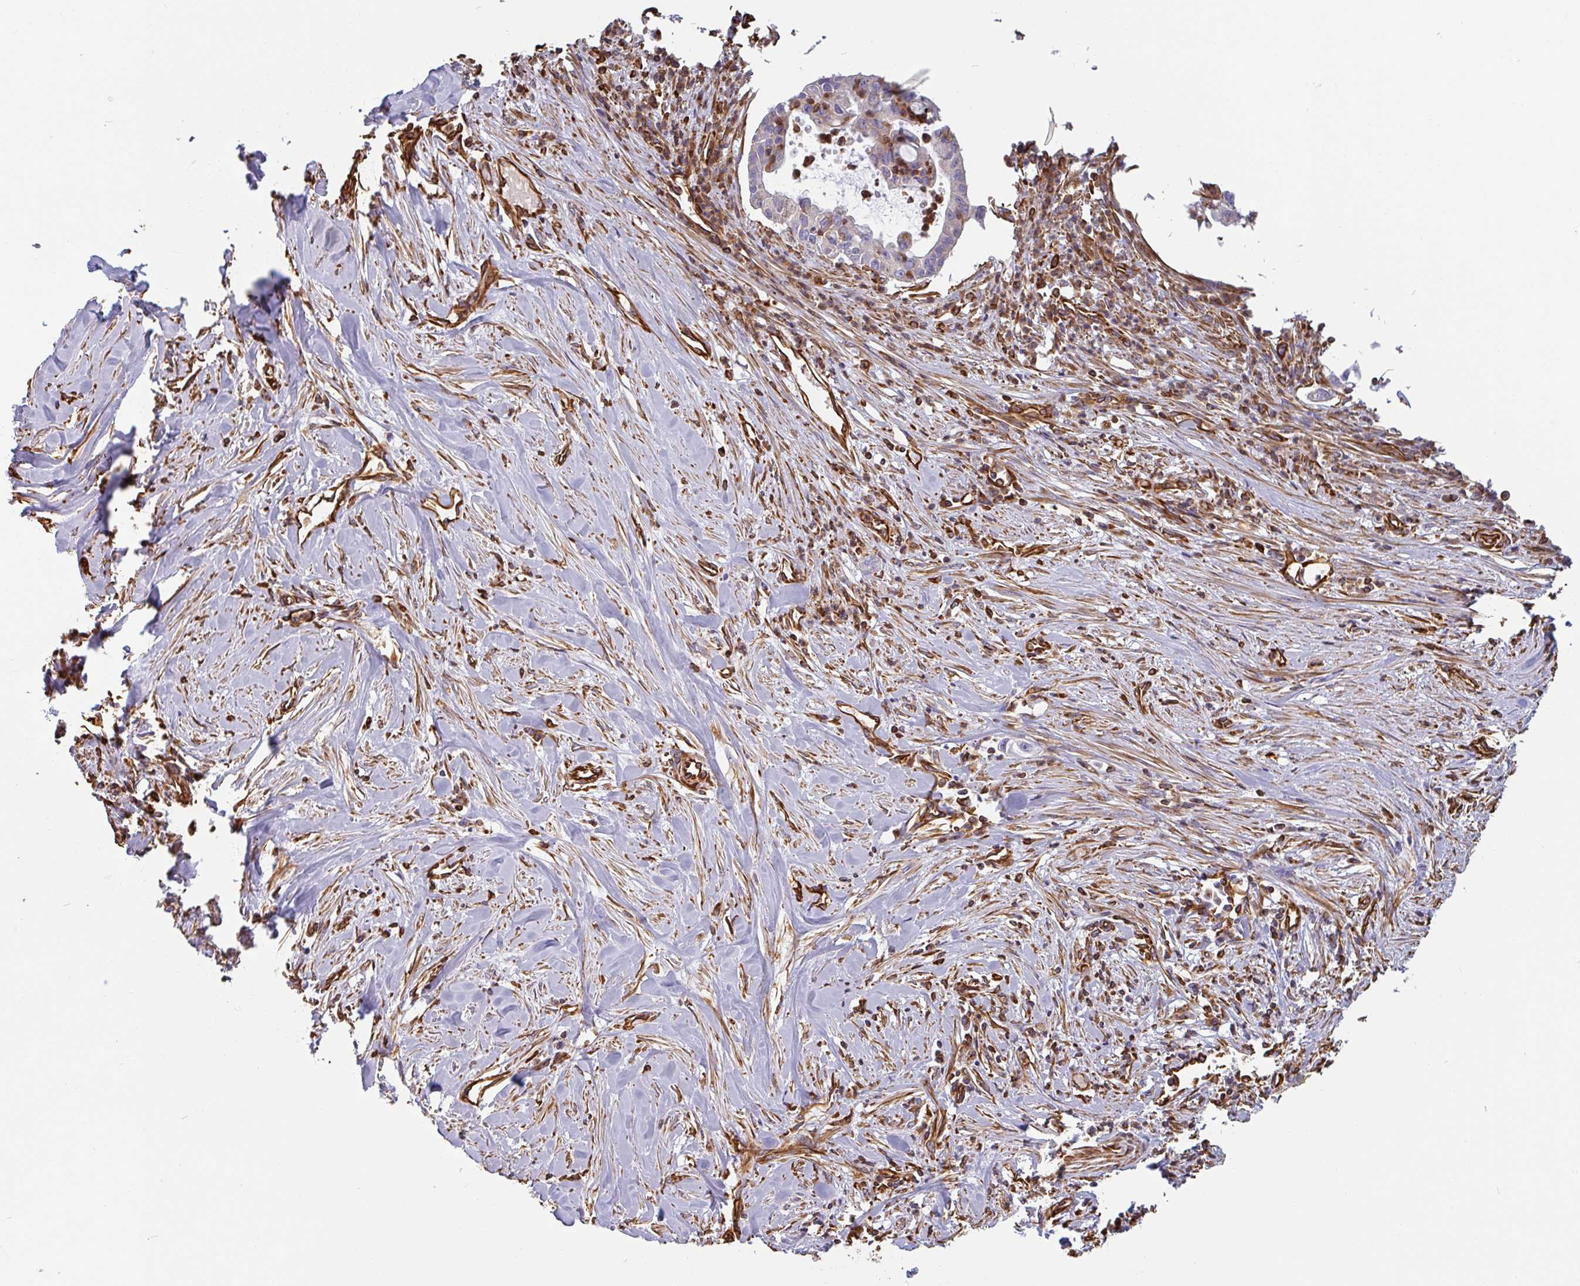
{"staining": {"intensity": "negative", "quantity": "none", "location": "none"}, "tissue": "pancreatic cancer", "cell_type": "Tumor cells", "image_type": "cancer", "snomed": [{"axis": "morphology", "description": "Adenocarcinoma, NOS"}, {"axis": "topography", "description": "Pancreas"}], "caption": "Pancreatic adenocarcinoma stained for a protein using immunohistochemistry (IHC) demonstrates no positivity tumor cells.", "gene": "PPFIA1", "patient": {"sex": "male", "age": 73}}